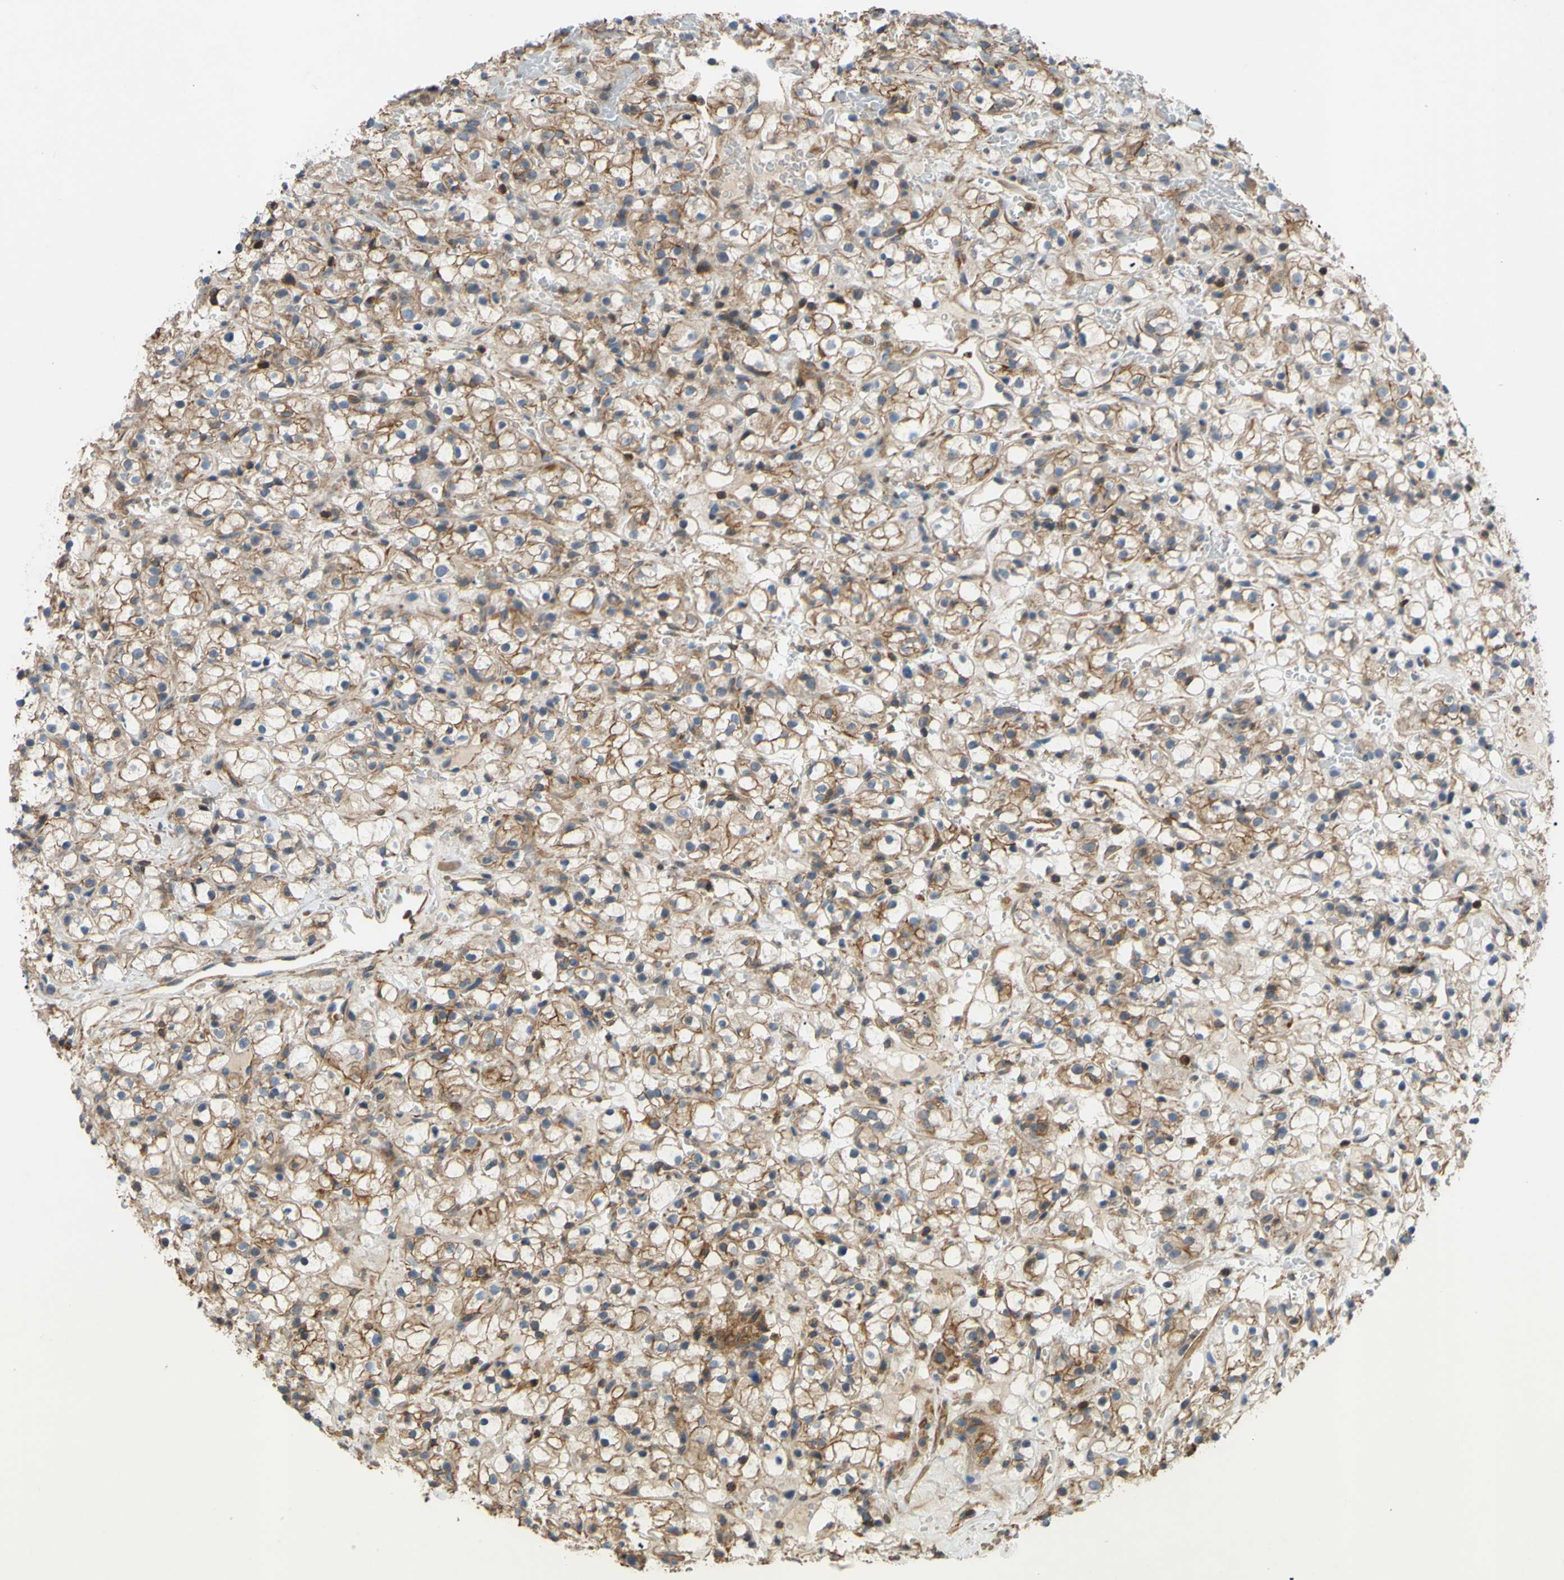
{"staining": {"intensity": "moderate", "quantity": ">75%", "location": "cytoplasmic/membranous"}, "tissue": "renal cancer", "cell_type": "Tumor cells", "image_type": "cancer", "snomed": [{"axis": "morphology", "description": "Adenocarcinoma, NOS"}, {"axis": "topography", "description": "Kidney"}], "caption": "Protein expression analysis of renal adenocarcinoma displays moderate cytoplasmic/membranous positivity in approximately >75% of tumor cells. Nuclei are stained in blue.", "gene": "ADD3", "patient": {"sex": "male", "age": 61}}